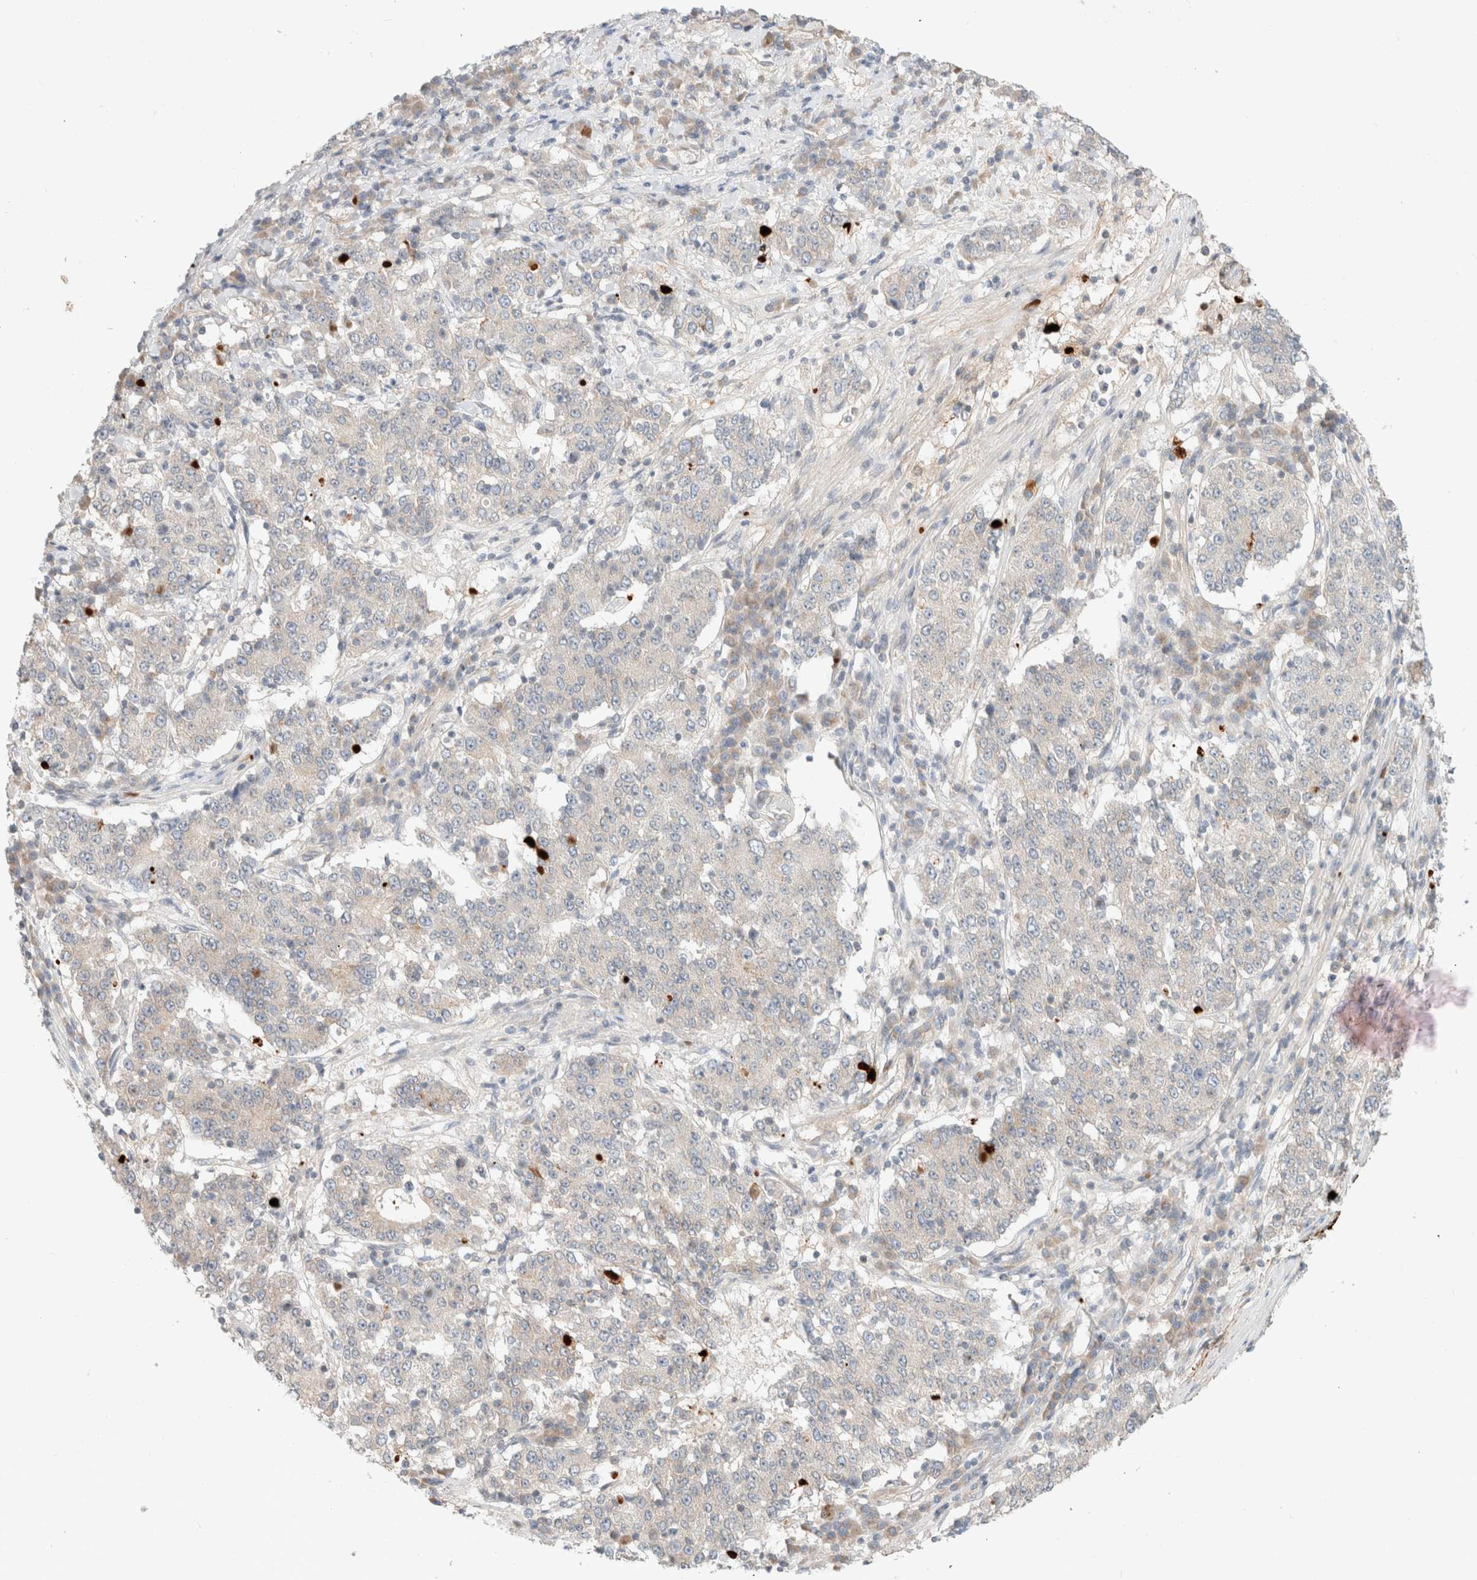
{"staining": {"intensity": "negative", "quantity": "none", "location": "none"}, "tissue": "stomach cancer", "cell_type": "Tumor cells", "image_type": "cancer", "snomed": [{"axis": "morphology", "description": "Adenocarcinoma, NOS"}, {"axis": "topography", "description": "Stomach"}], "caption": "Immunohistochemical staining of stomach cancer (adenocarcinoma) exhibits no significant staining in tumor cells.", "gene": "MARK3", "patient": {"sex": "male", "age": 59}}